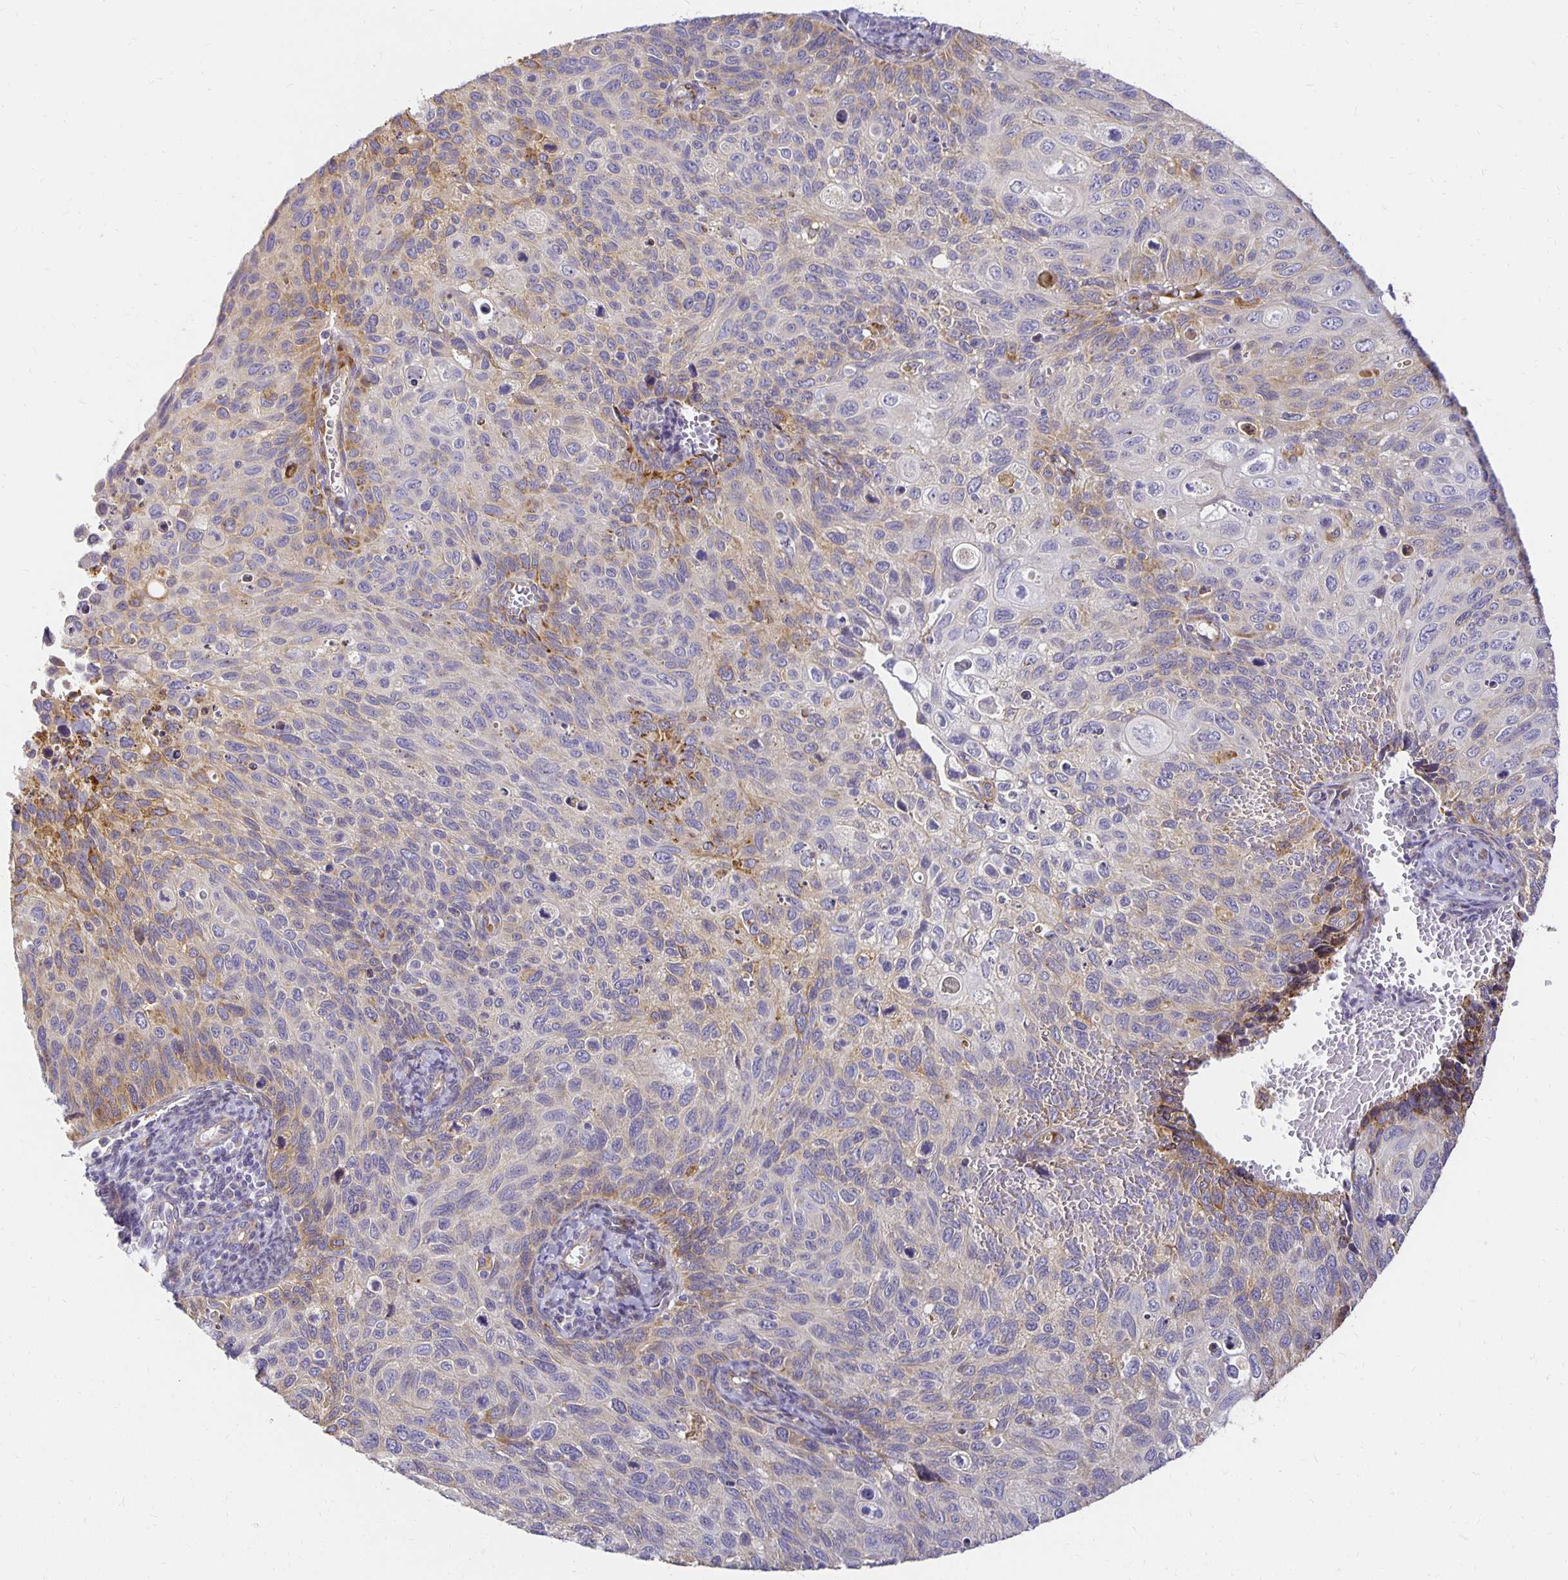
{"staining": {"intensity": "weak", "quantity": "<25%", "location": "cytoplasmic/membranous"}, "tissue": "cervical cancer", "cell_type": "Tumor cells", "image_type": "cancer", "snomed": [{"axis": "morphology", "description": "Squamous cell carcinoma, NOS"}, {"axis": "topography", "description": "Cervix"}], "caption": "IHC of human cervical squamous cell carcinoma reveals no positivity in tumor cells.", "gene": "PLOD1", "patient": {"sex": "female", "age": 70}}